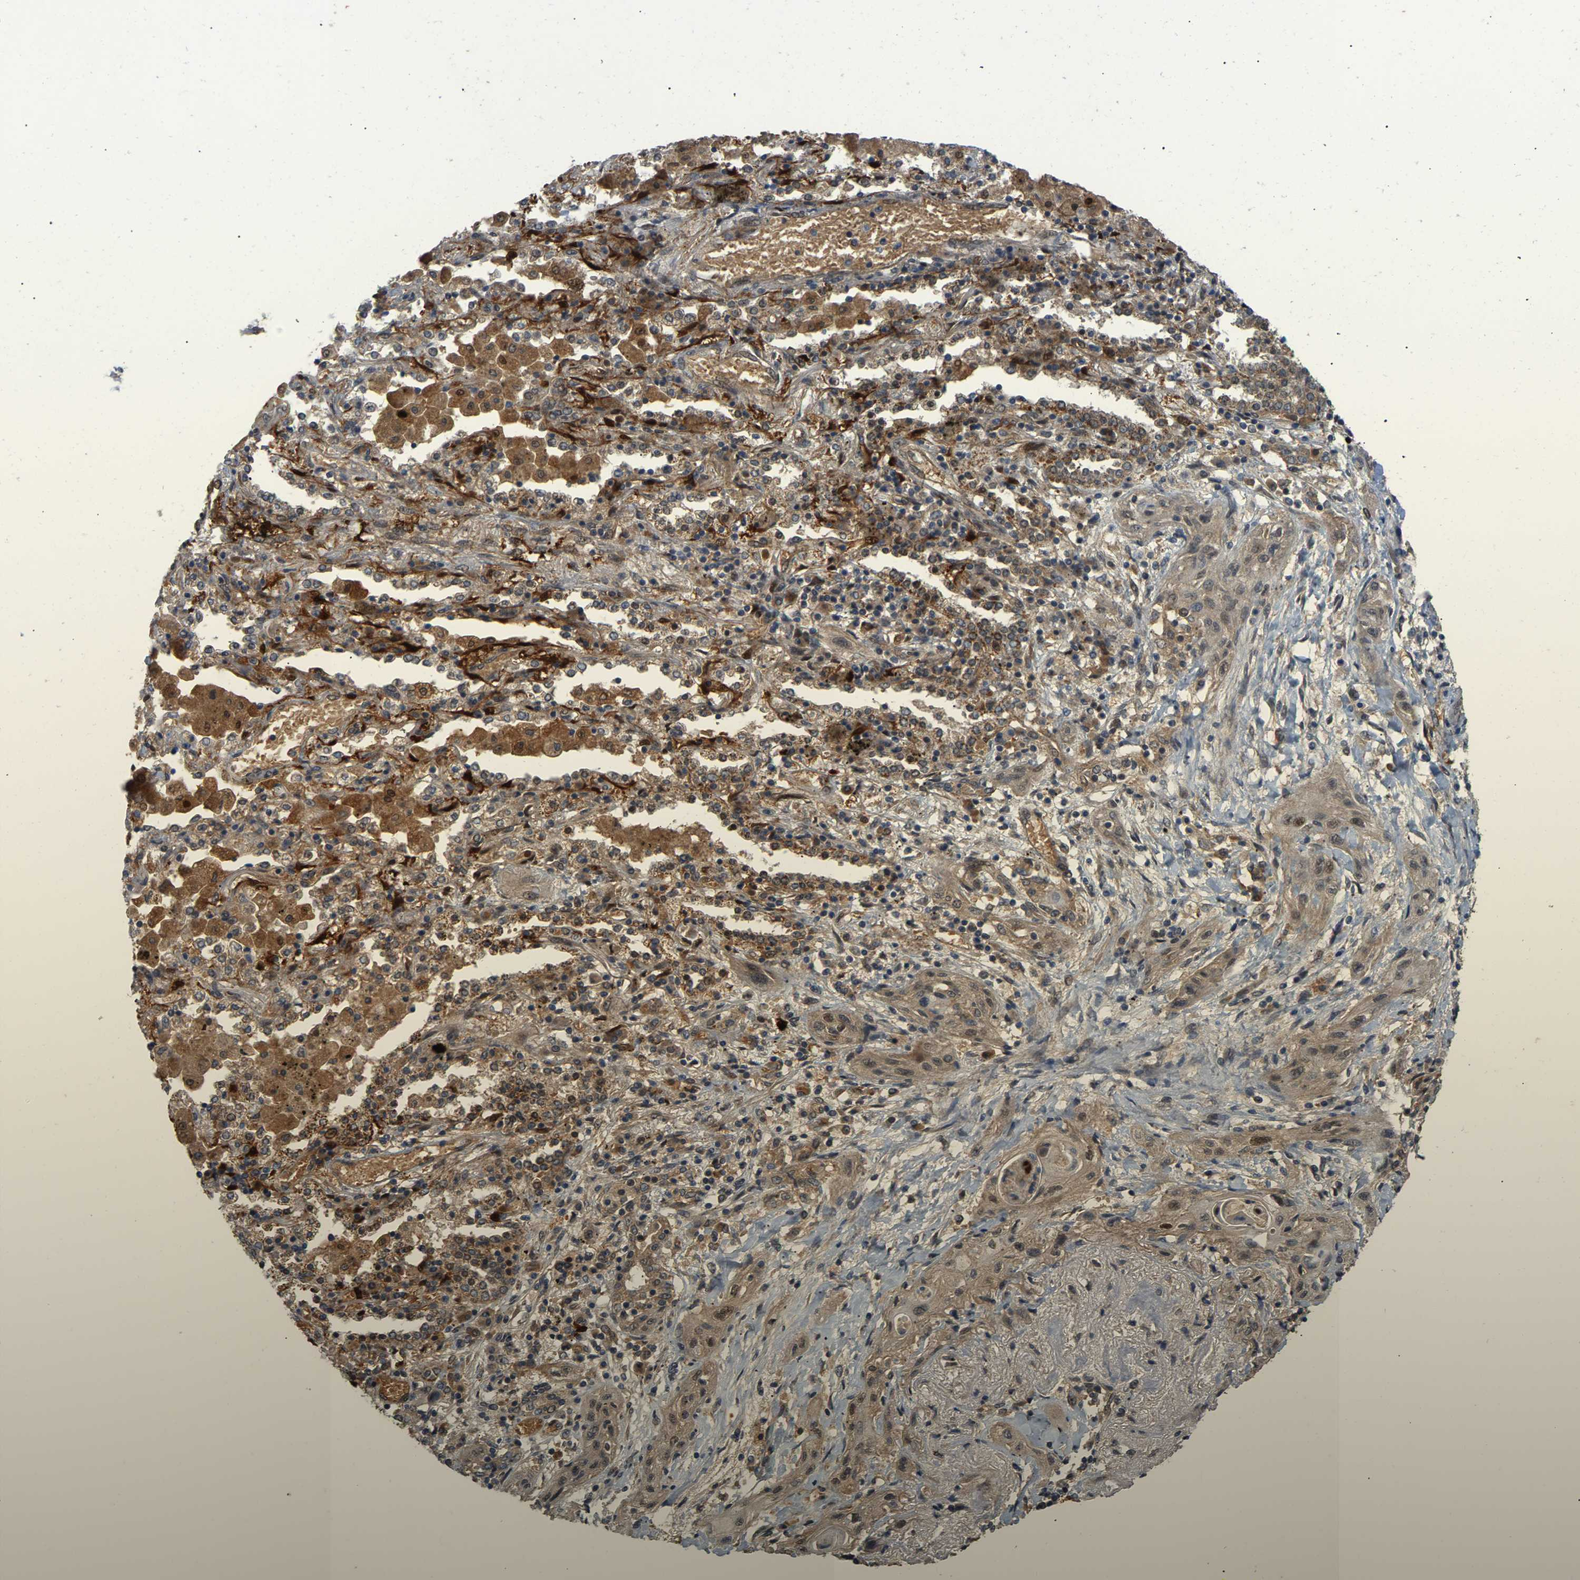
{"staining": {"intensity": "weak", "quantity": ">75%", "location": "cytoplasmic/membranous,nuclear"}, "tissue": "lung cancer", "cell_type": "Tumor cells", "image_type": "cancer", "snomed": [{"axis": "morphology", "description": "Squamous cell carcinoma, NOS"}, {"axis": "topography", "description": "Lung"}], "caption": "Weak cytoplasmic/membranous and nuclear expression for a protein is identified in approximately >75% of tumor cells of squamous cell carcinoma (lung) using IHC.", "gene": "LIMK2", "patient": {"sex": "female", "age": 47}}